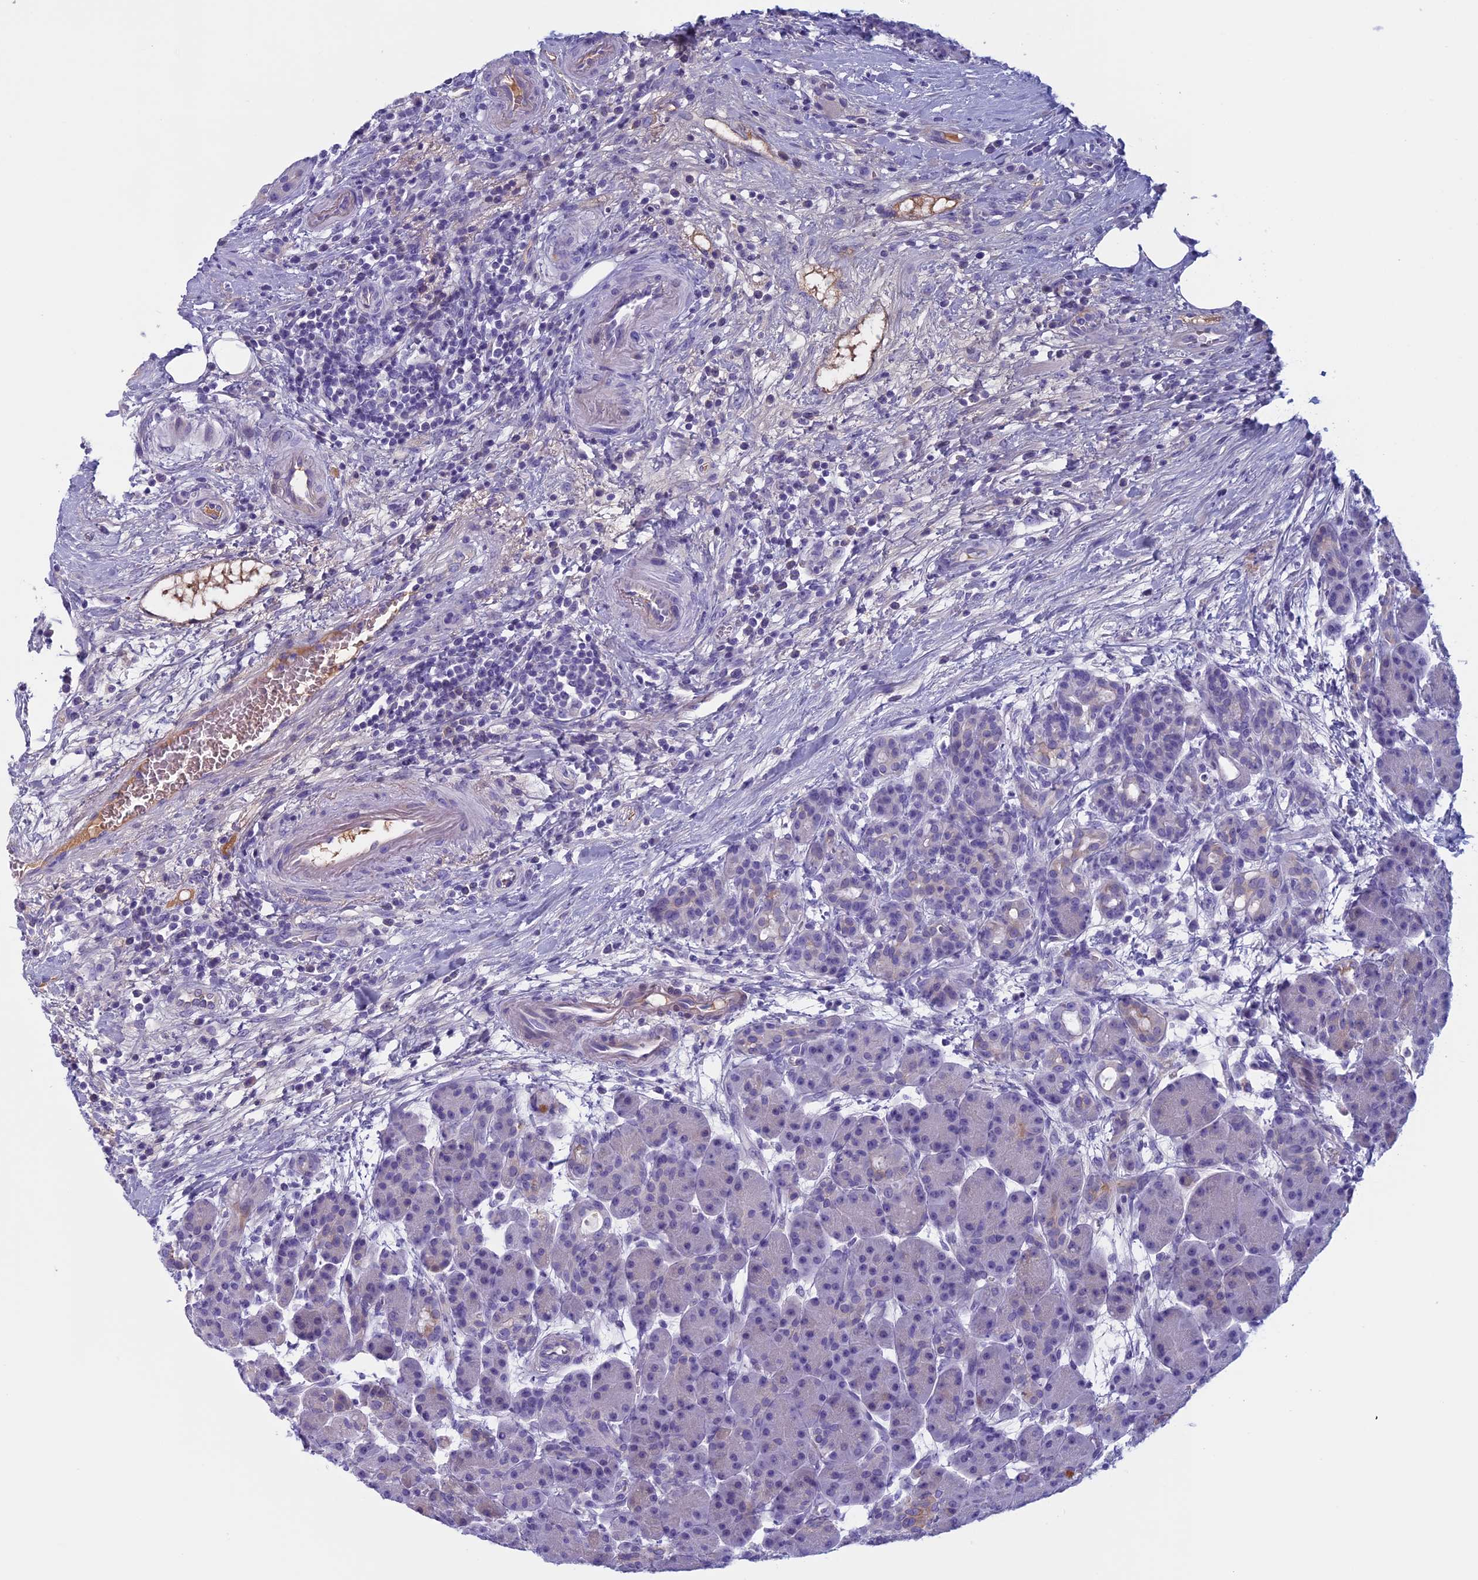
{"staining": {"intensity": "weak", "quantity": "<25%", "location": "cytoplasmic/membranous"}, "tissue": "pancreas", "cell_type": "Exocrine glandular cells", "image_type": "normal", "snomed": [{"axis": "morphology", "description": "Normal tissue, NOS"}, {"axis": "topography", "description": "Pancreas"}], "caption": "Immunohistochemical staining of normal human pancreas reveals no significant expression in exocrine glandular cells. (Stains: DAB (3,3'-diaminobenzidine) IHC with hematoxylin counter stain, Microscopy: brightfield microscopy at high magnification).", "gene": "ANGPTL2", "patient": {"sex": "male", "age": 63}}